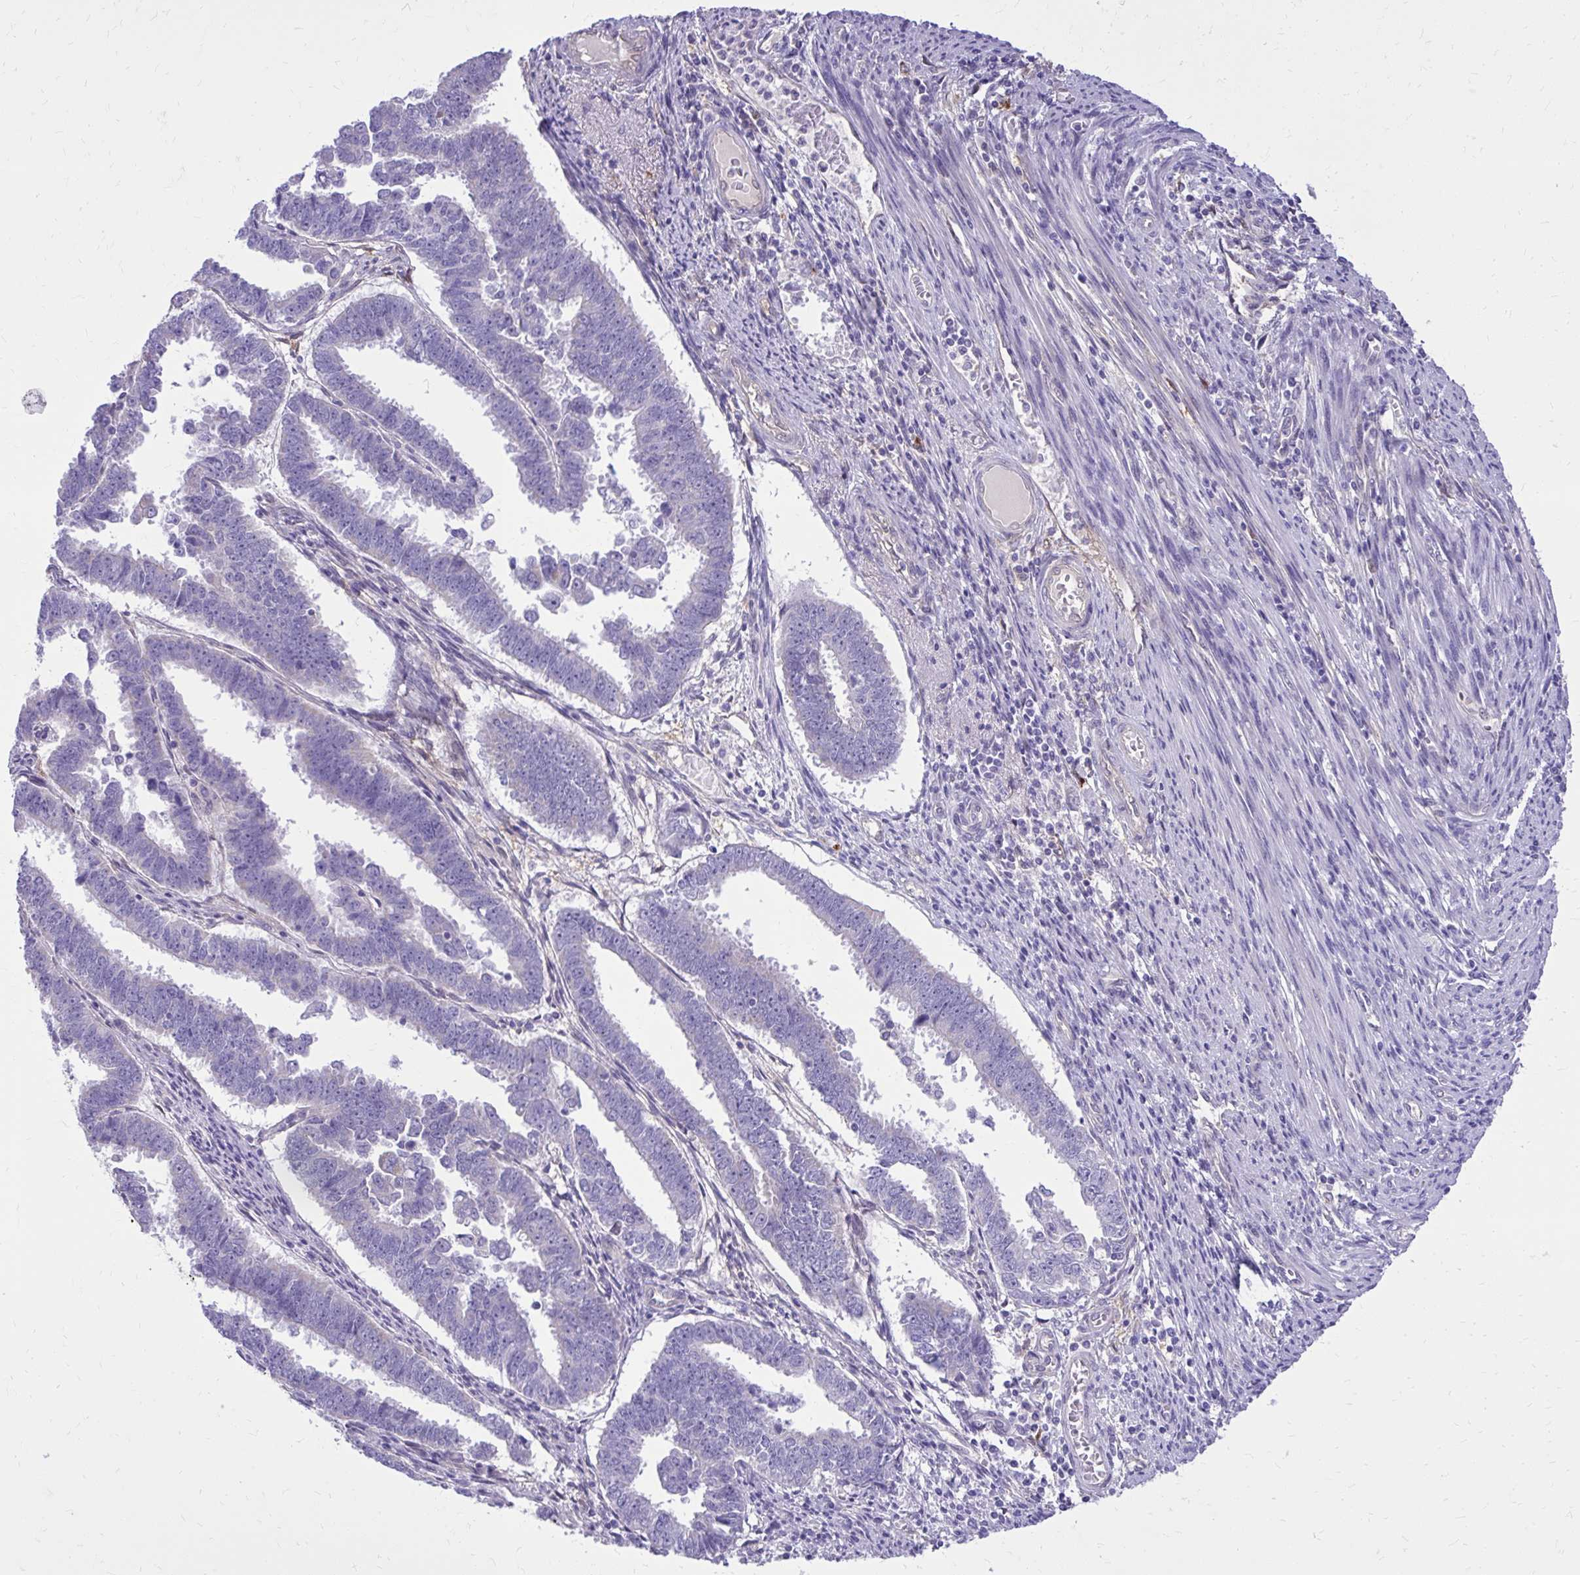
{"staining": {"intensity": "negative", "quantity": "none", "location": "none"}, "tissue": "endometrial cancer", "cell_type": "Tumor cells", "image_type": "cancer", "snomed": [{"axis": "morphology", "description": "Adenocarcinoma, NOS"}, {"axis": "topography", "description": "Endometrium"}], "caption": "This is a micrograph of immunohistochemistry staining of endometrial adenocarcinoma, which shows no staining in tumor cells.", "gene": "NNMT", "patient": {"sex": "female", "age": 75}}